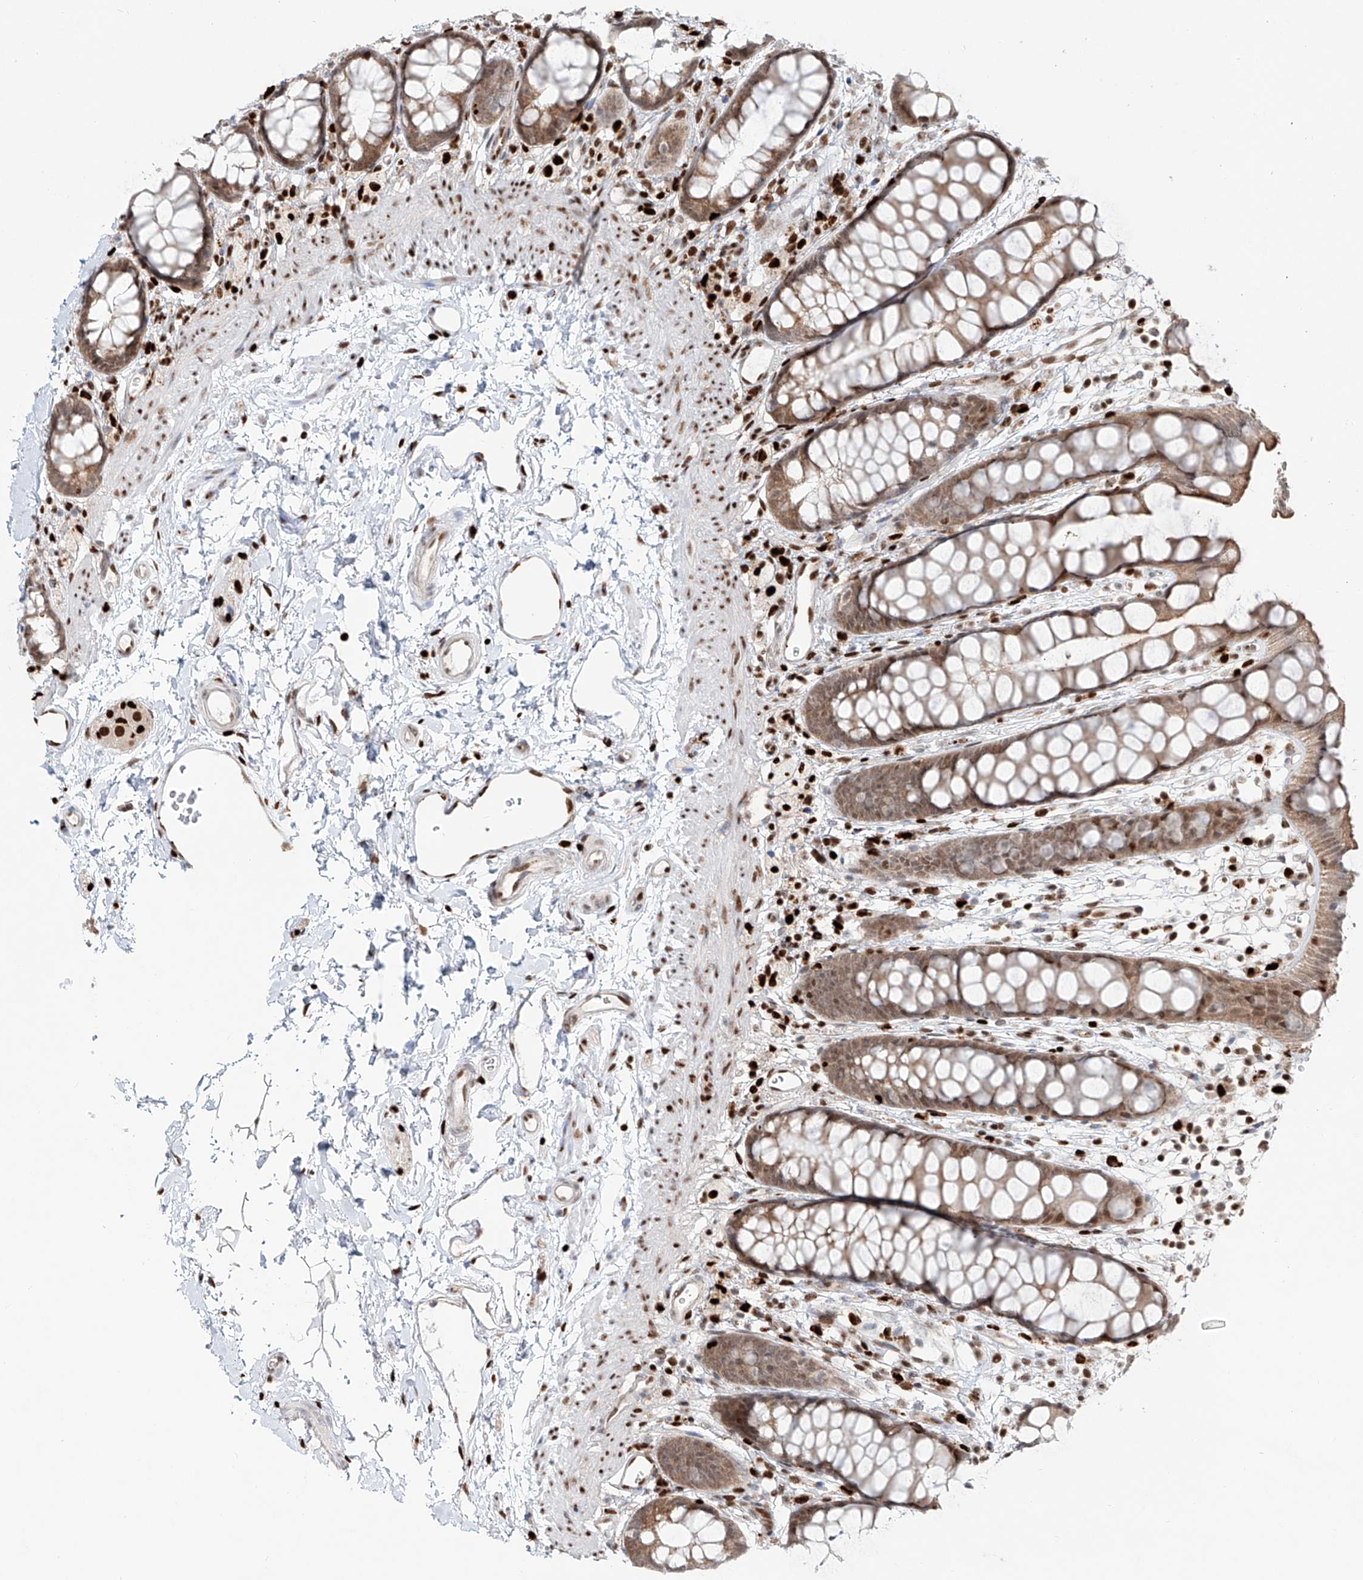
{"staining": {"intensity": "moderate", "quantity": "25%-75%", "location": "cytoplasmic/membranous,nuclear"}, "tissue": "rectum", "cell_type": "Glandular cells", "image_type": "normal", "snomed": [{"axis": "morphology", "description": "Normal tissue, NOS"}, {"axis": "topography", "description": "Rectum"}], "caption": "Rectum stained with DAB immunohistochemistry shows medium levels of moderate cytoplasmic/membranous,nuclear positivity in about 25%-75% of glandular cells.", "gene": "DZIP1L", "patient": {"sex": "female", "age": 65}}